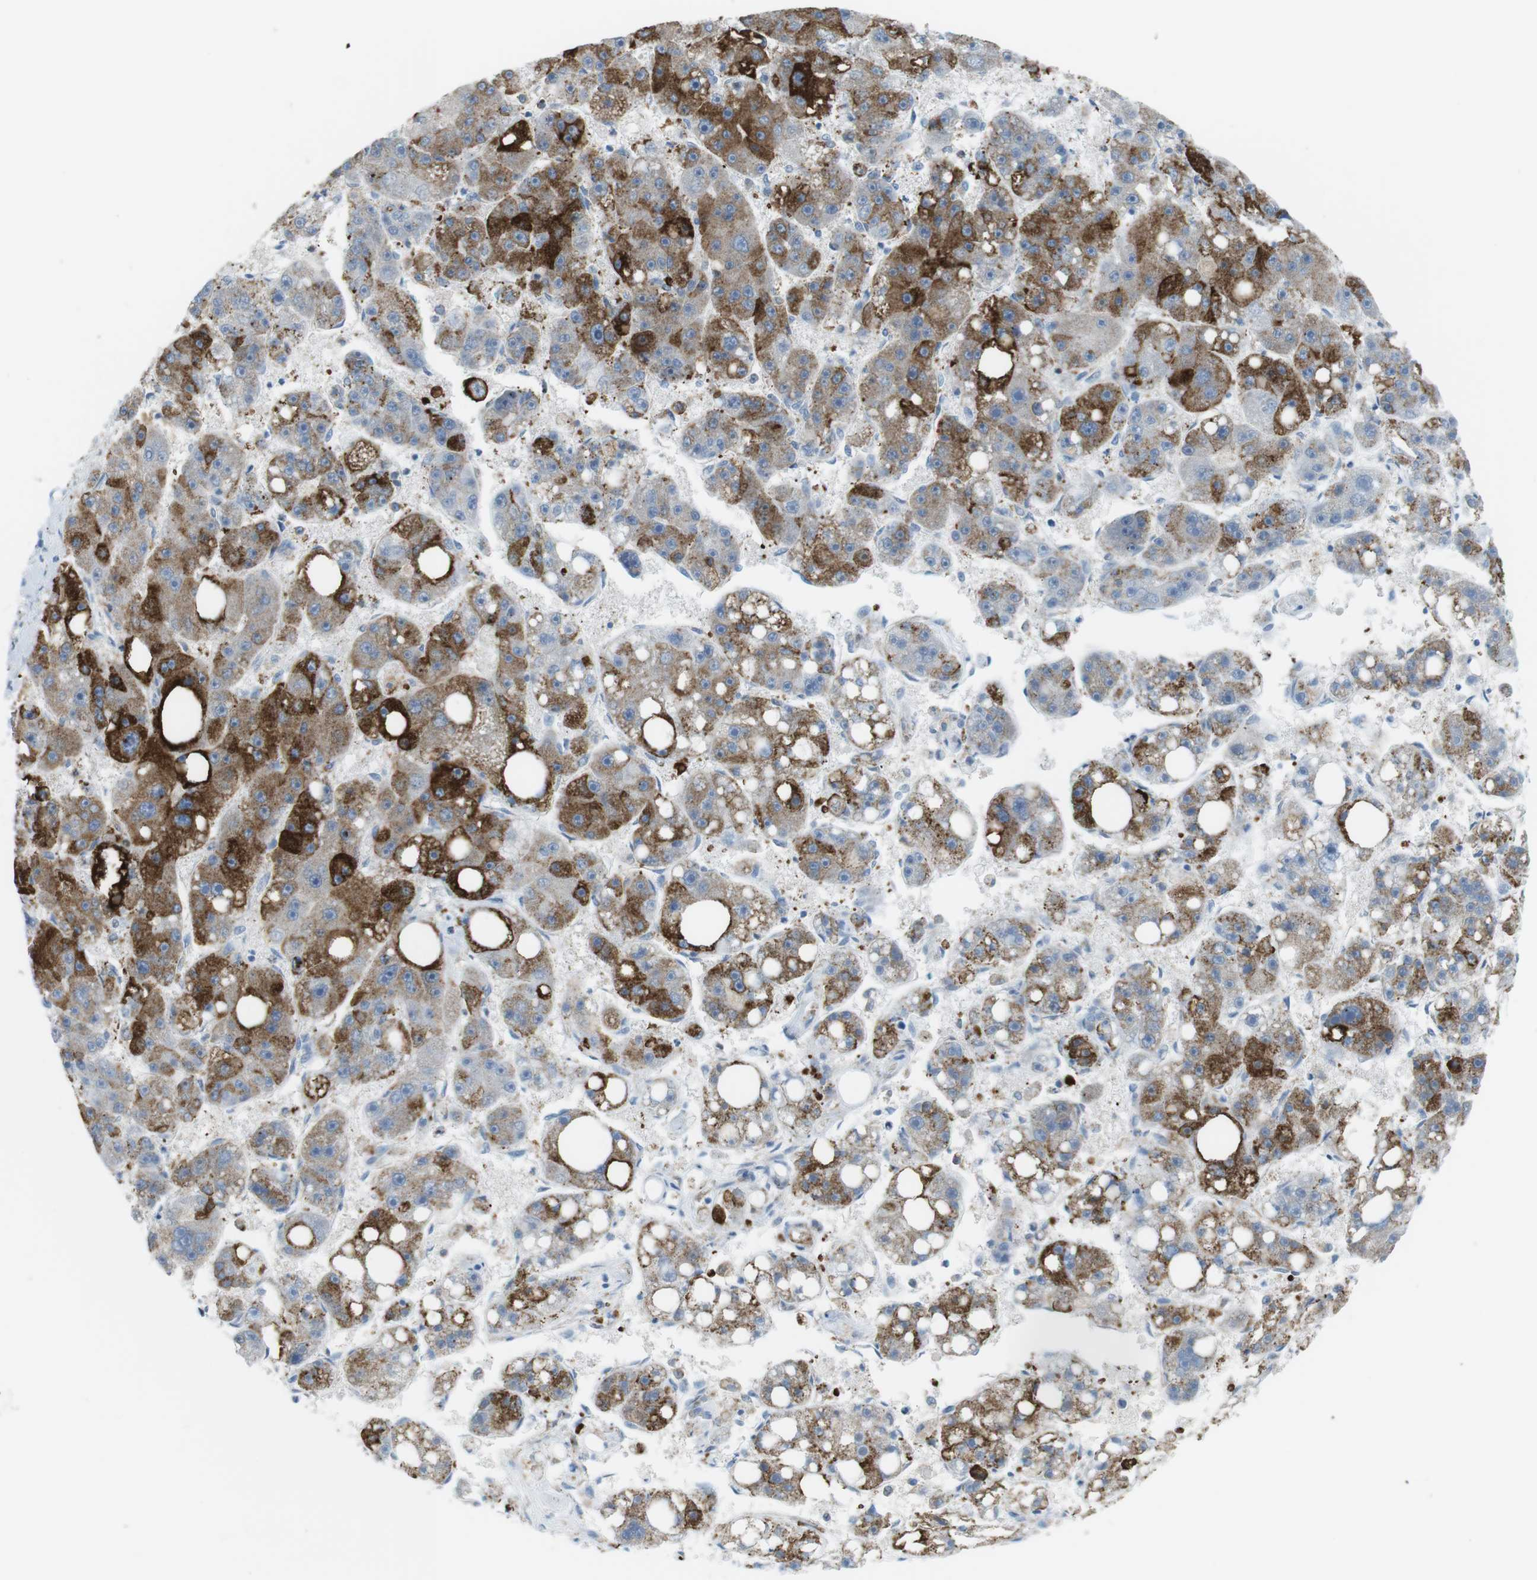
{"staining": {"intensity": "strong", "quantity": "25%-75%", "location": "cytoplasmic/membranous"}, "tissue": "liver cancer", "cell_type": "Tumor cells", "image_type": "cancer", "snomed": [{"axis": "morphology", "description": "Carcinoma, Hepatocellular, NOS"}, {"axis": "topography", "description": "Liver"}], "caption": "About 25%-75% of tumor cells in human liver cancer (hepatocellular carcinoma) demonstrate strong cytoplasmic/membranous protein positivity as visualized by brown immunohistochemical staining.", "gene": "VAMP1", "patient": {"sex": "female", "age": 61}}